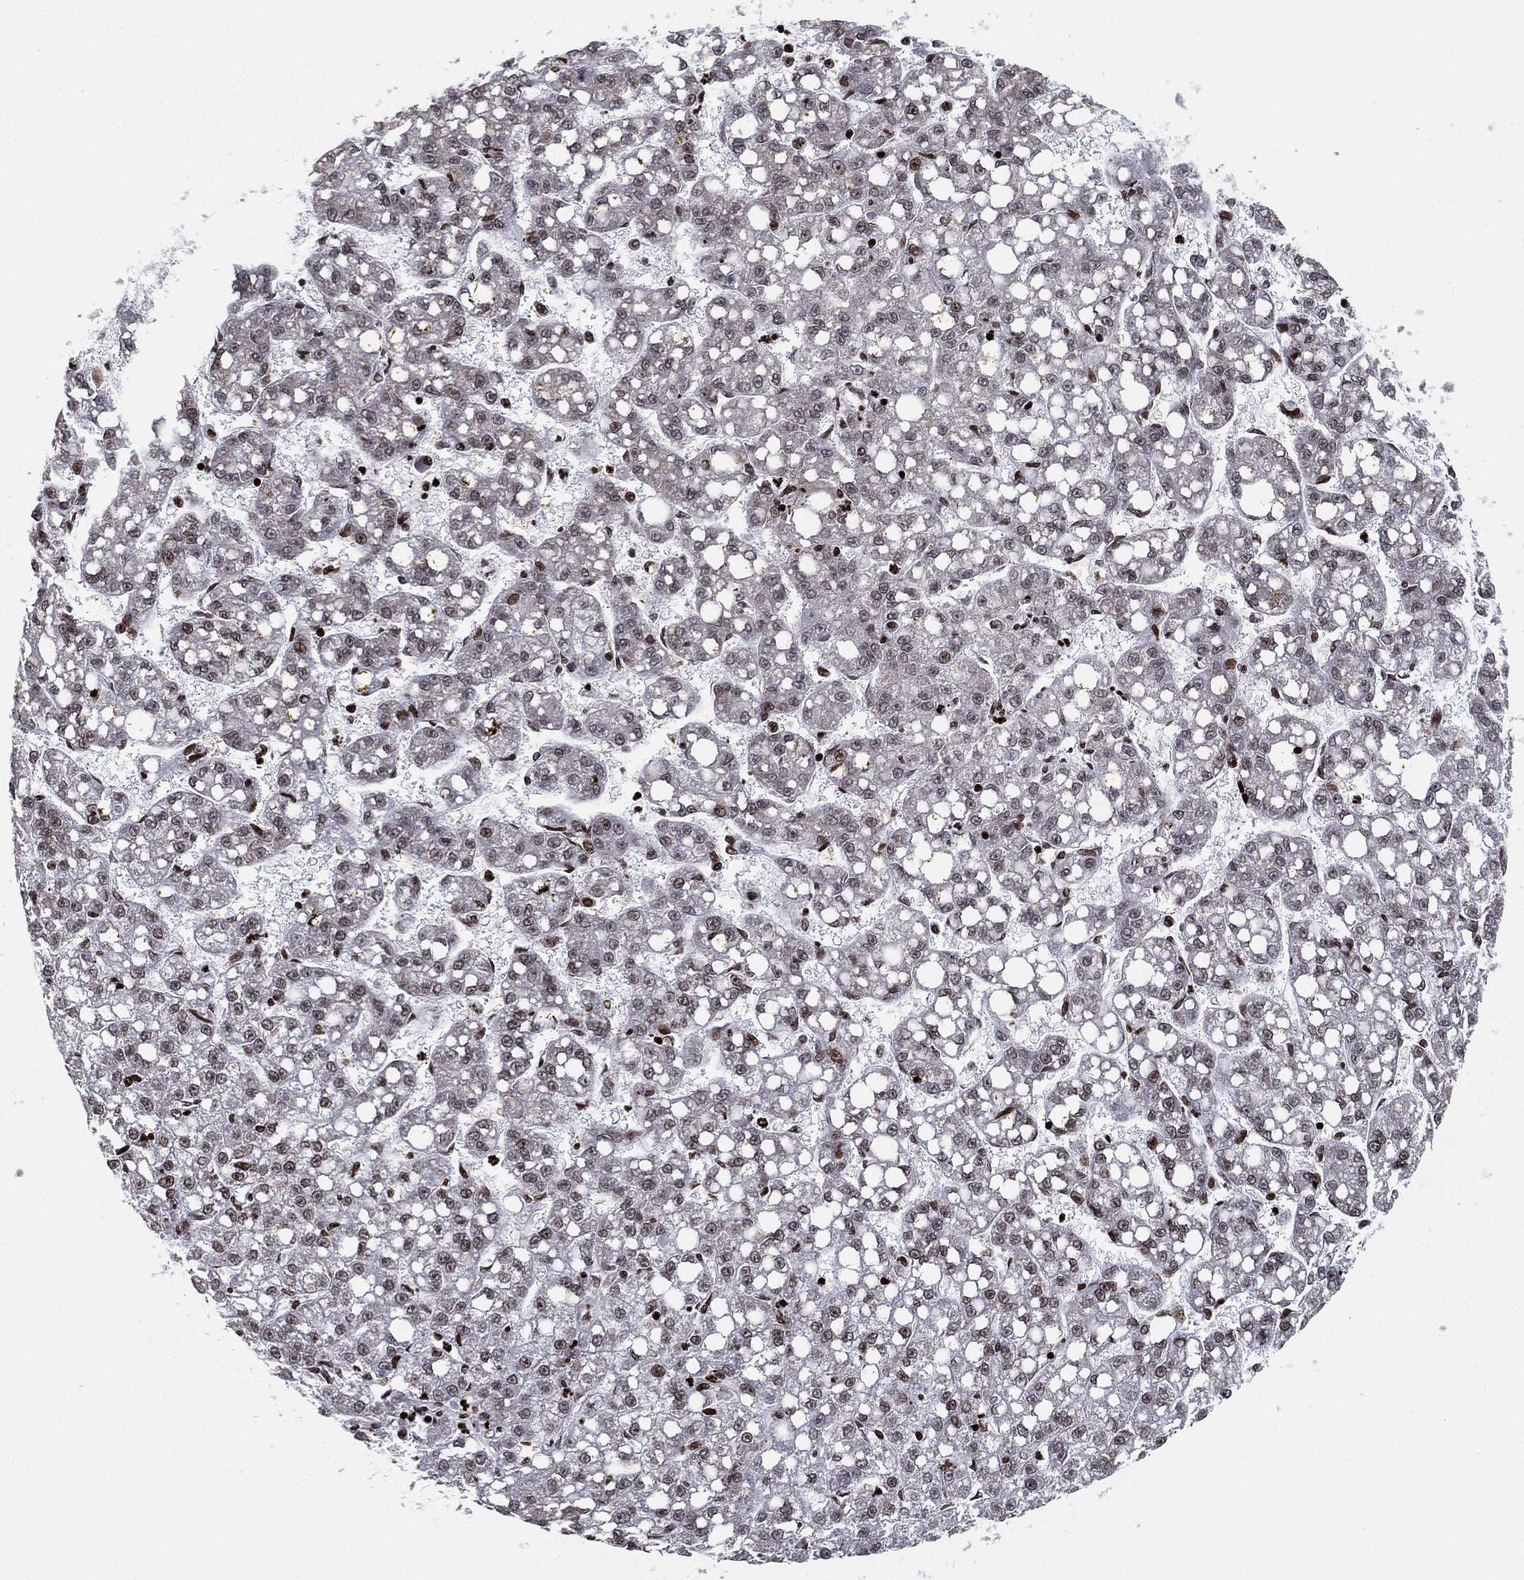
{"staining": {"intensity": "negative", "quantity": "none", "location": "none"}, "tissue": "liver cancer", "cell_type": "Tumor cells", "image_type": "cancer", "snomed": [{"axis": "morphology", "description": "Carcinoma, Hepatocellular, NOS"}, {"axis": "topography", "description": "Liver"}], "caption": "Human hepatocellular carcinoma (liver) stained for a protein using IHC exhibits no staining in tumor cells.", "gene": "MFSD14A", "patient": {"sex": "female", "age": 65}}